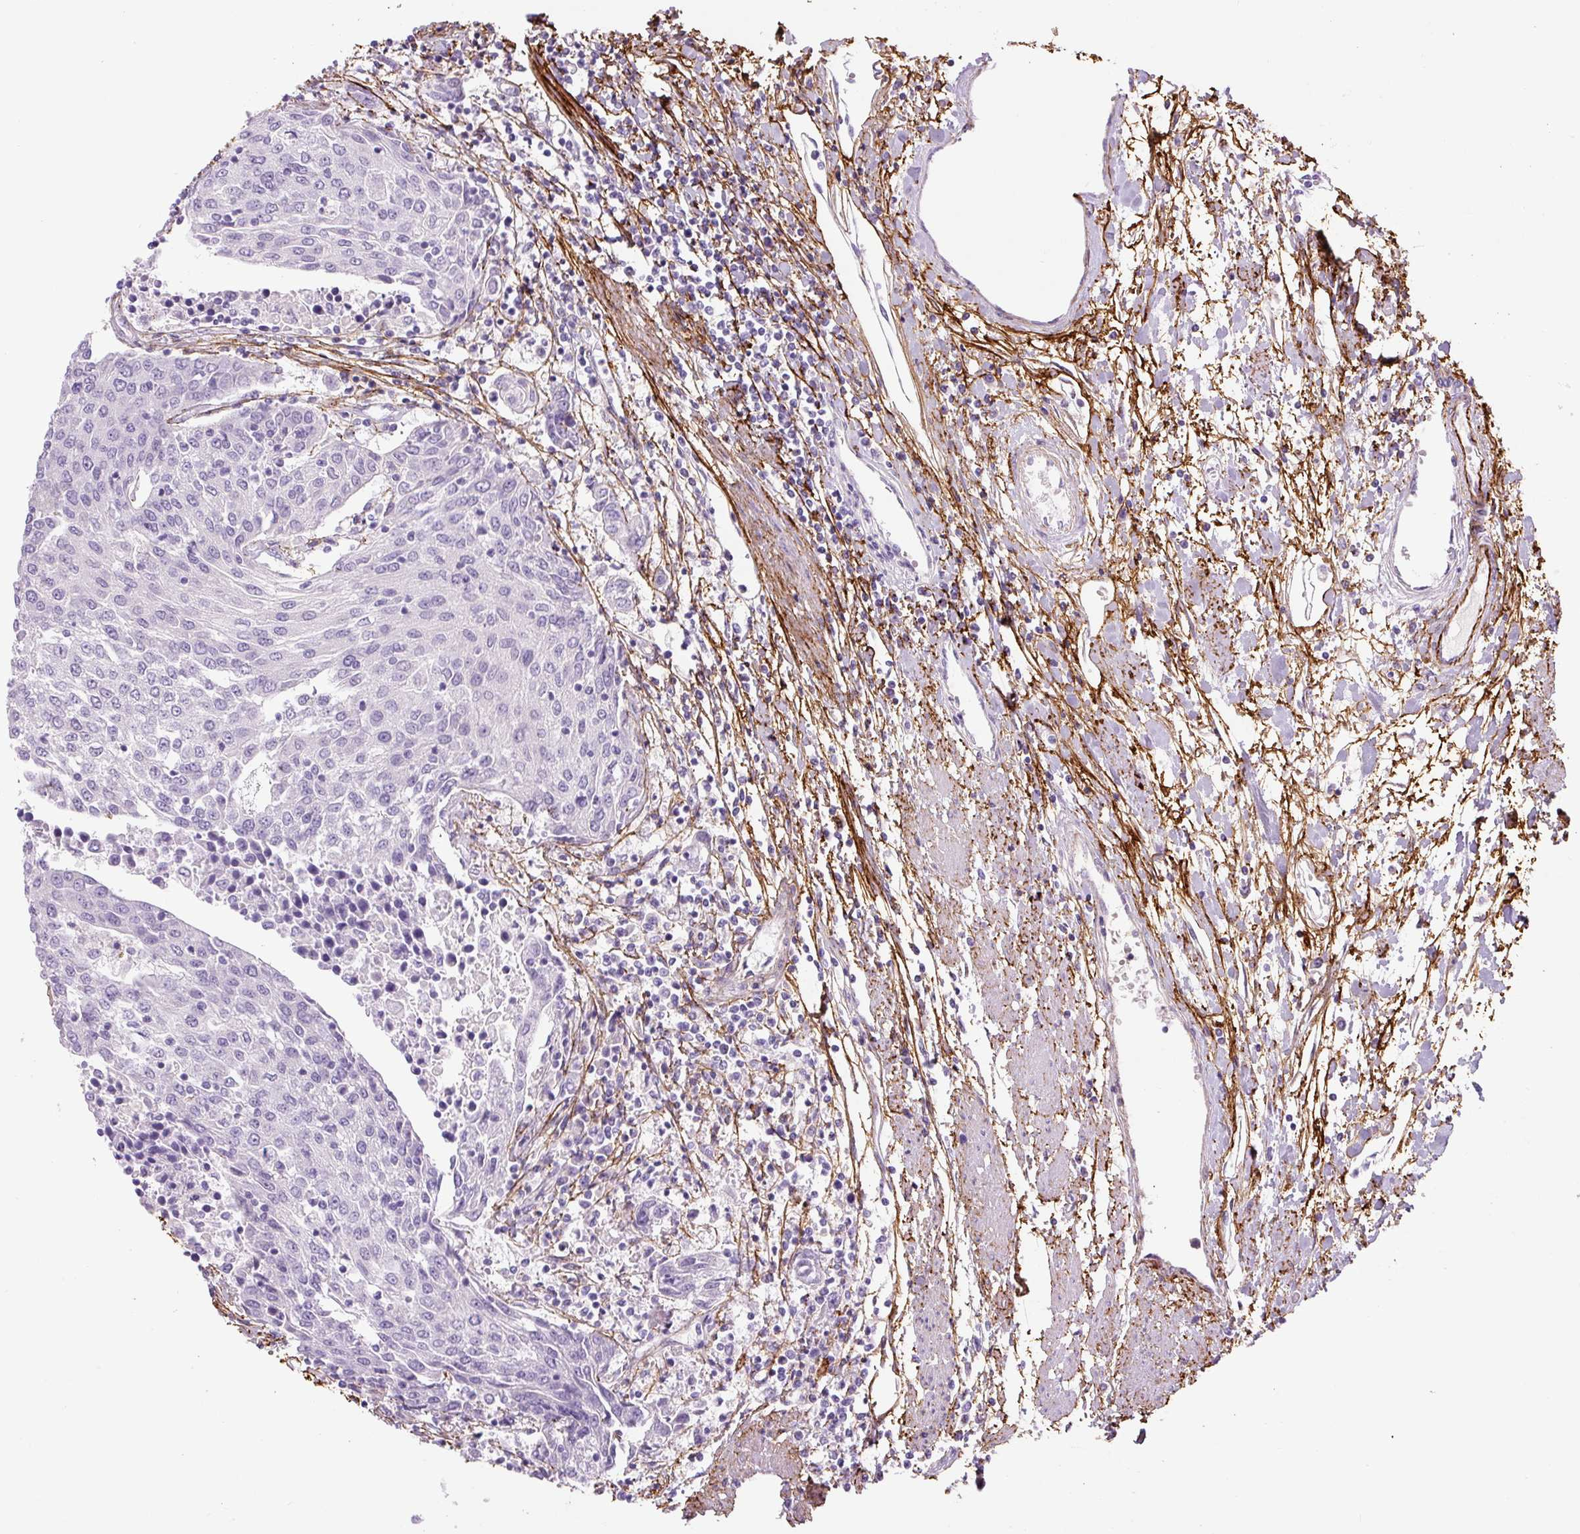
{"staining": {"intensity": "negative", "quantity": "none", "location": "none"}, "tissue": "urothelial cancer", "cell_type": "Tumor cells", "image_type": "cancer", "snomed": [{"axis": "morphology", "description": "Urothelial carcinoma, High grade"}, {"axis": "topography", "description": "Urinary bladder"}], "caption": "Immunohistochemistry of high-grade urothelial carcinoma shows no positivity in tumor cells.", "gene": "FBN1", "patient": {"sex": "female", "age": 85}}